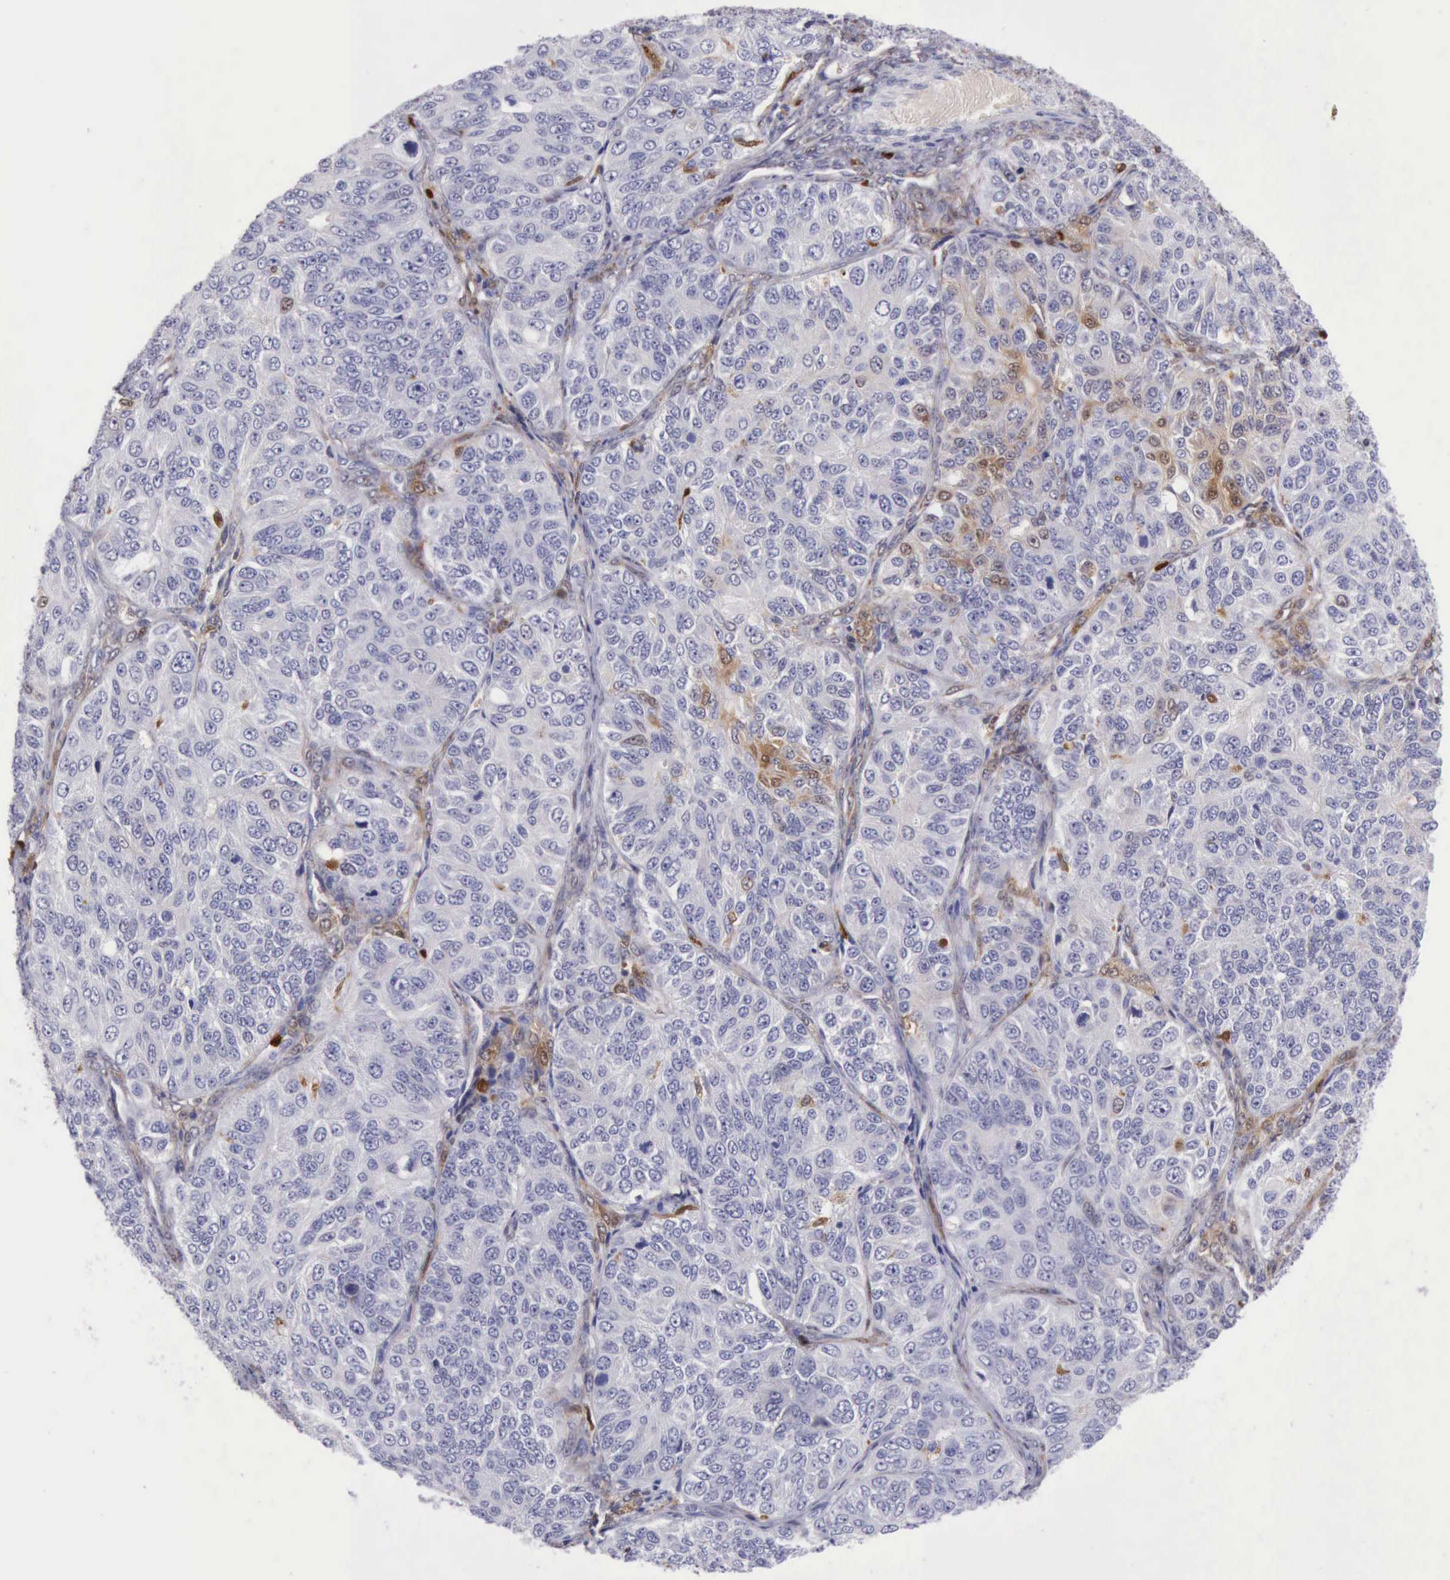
{"staining": {"intensity": "negative", "quantity": "none", "location": "none"}, "tissue": "ovarian cancer", "cell_type": "Tumor cells", "image_type": "cancer", "snomed": [{"axis": "morphology", "description": "Carcinoma, endometroid"}, {"axis": "topography", "description": "Ovary"}], "caption": "The histopathology image demonstrates no significant expression in tumor cells of ovarian endometroid carcinoma.", "gene": "CSTA", "patient": {"sex": "female", "age": 51}}